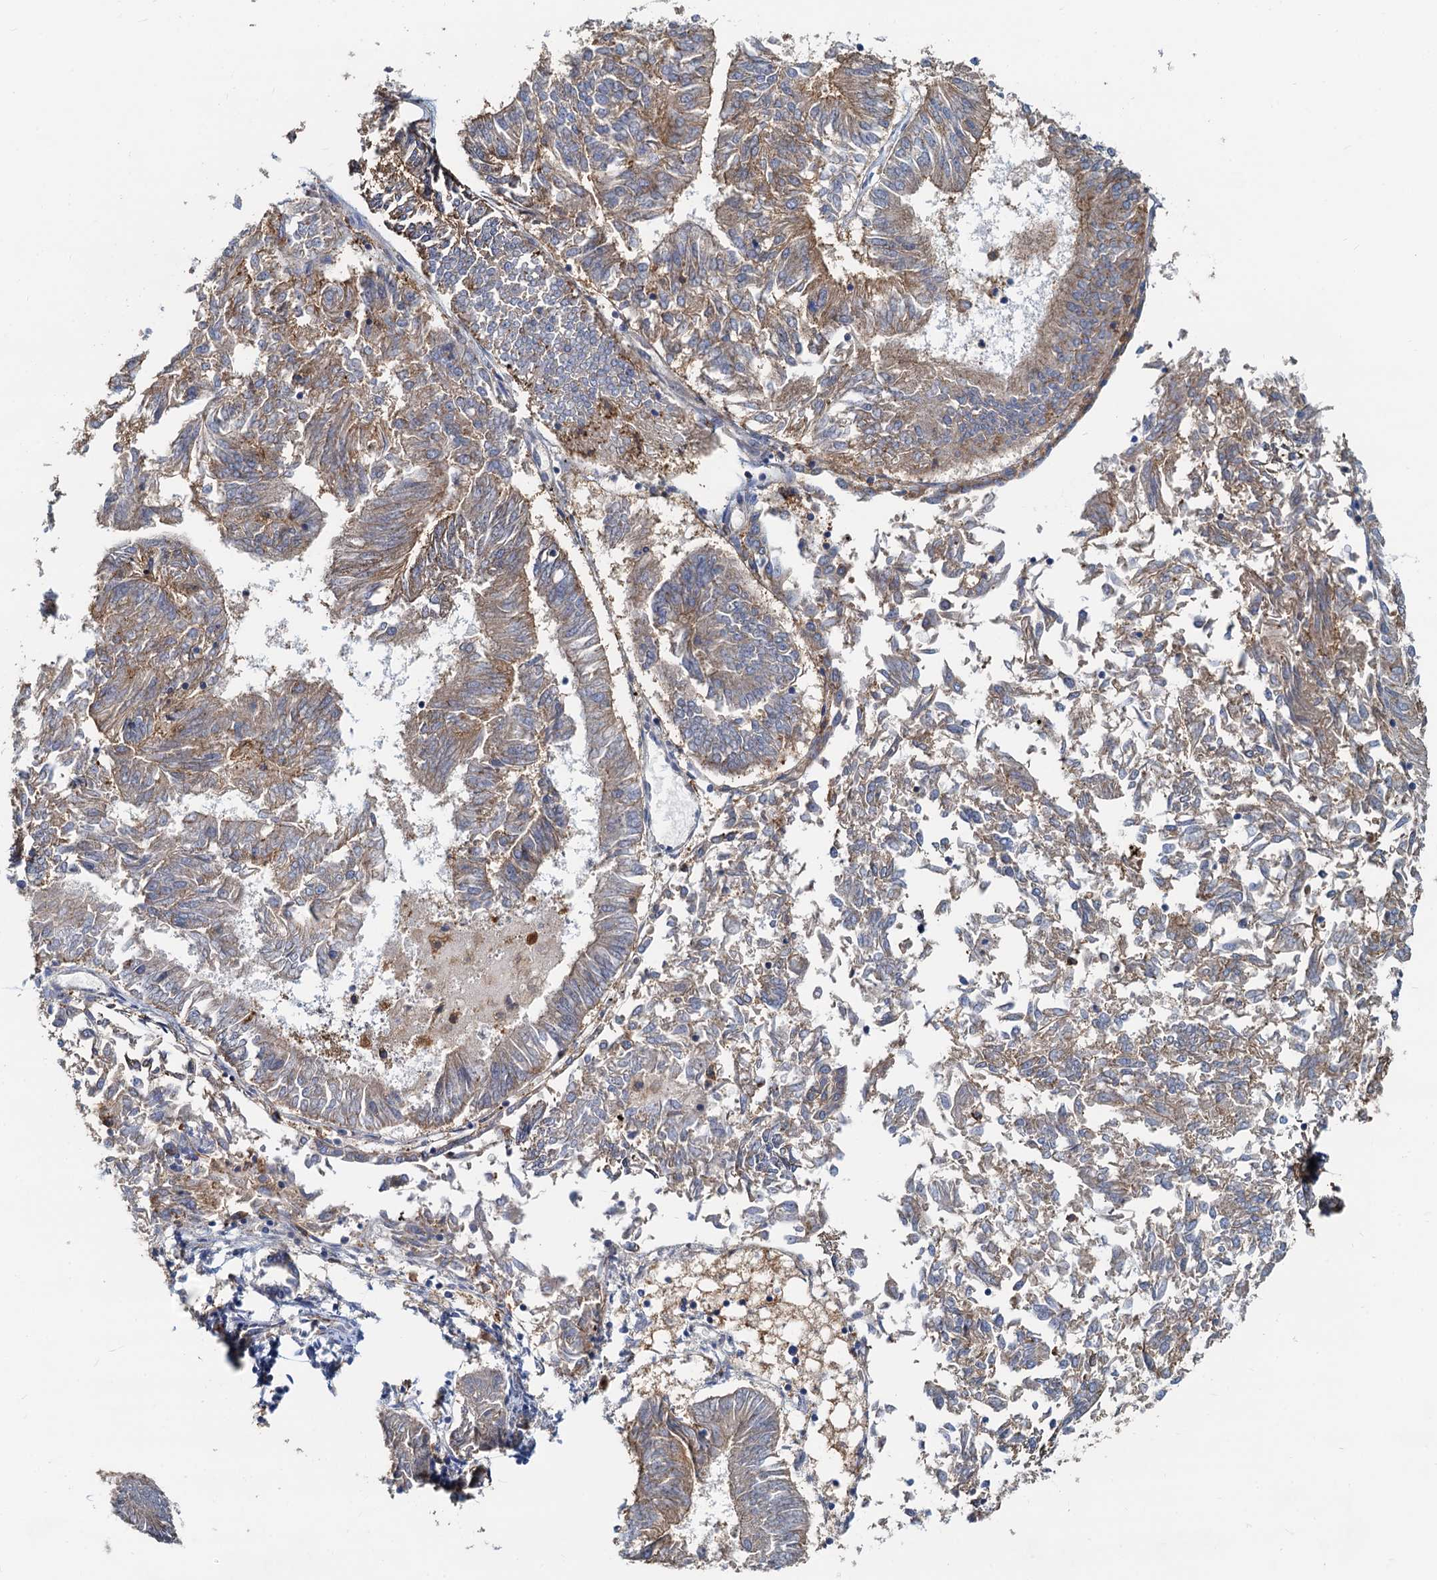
{"staining": {"intensity": "moderate", "quantity": "25%-75%", "location": "cytoplasmic/membranous"}, "tissue": "endometrial cancer", "cell_type": "Tumor cells", "image_type": "cancer", "snomed": [{"axis": "morphology", "description": "Adenocarcinoma, NOS"}, {"axis": "topography", "description": "Endometrium"}], "caption": "This is an image of IHC staining of adenocarcinoma (endometrial), which shows moderate positivity in the cytoplasmic/membranous of tumor cells.", "gene": "LNX2", "patient": {"sex": "female", "age": 58}}